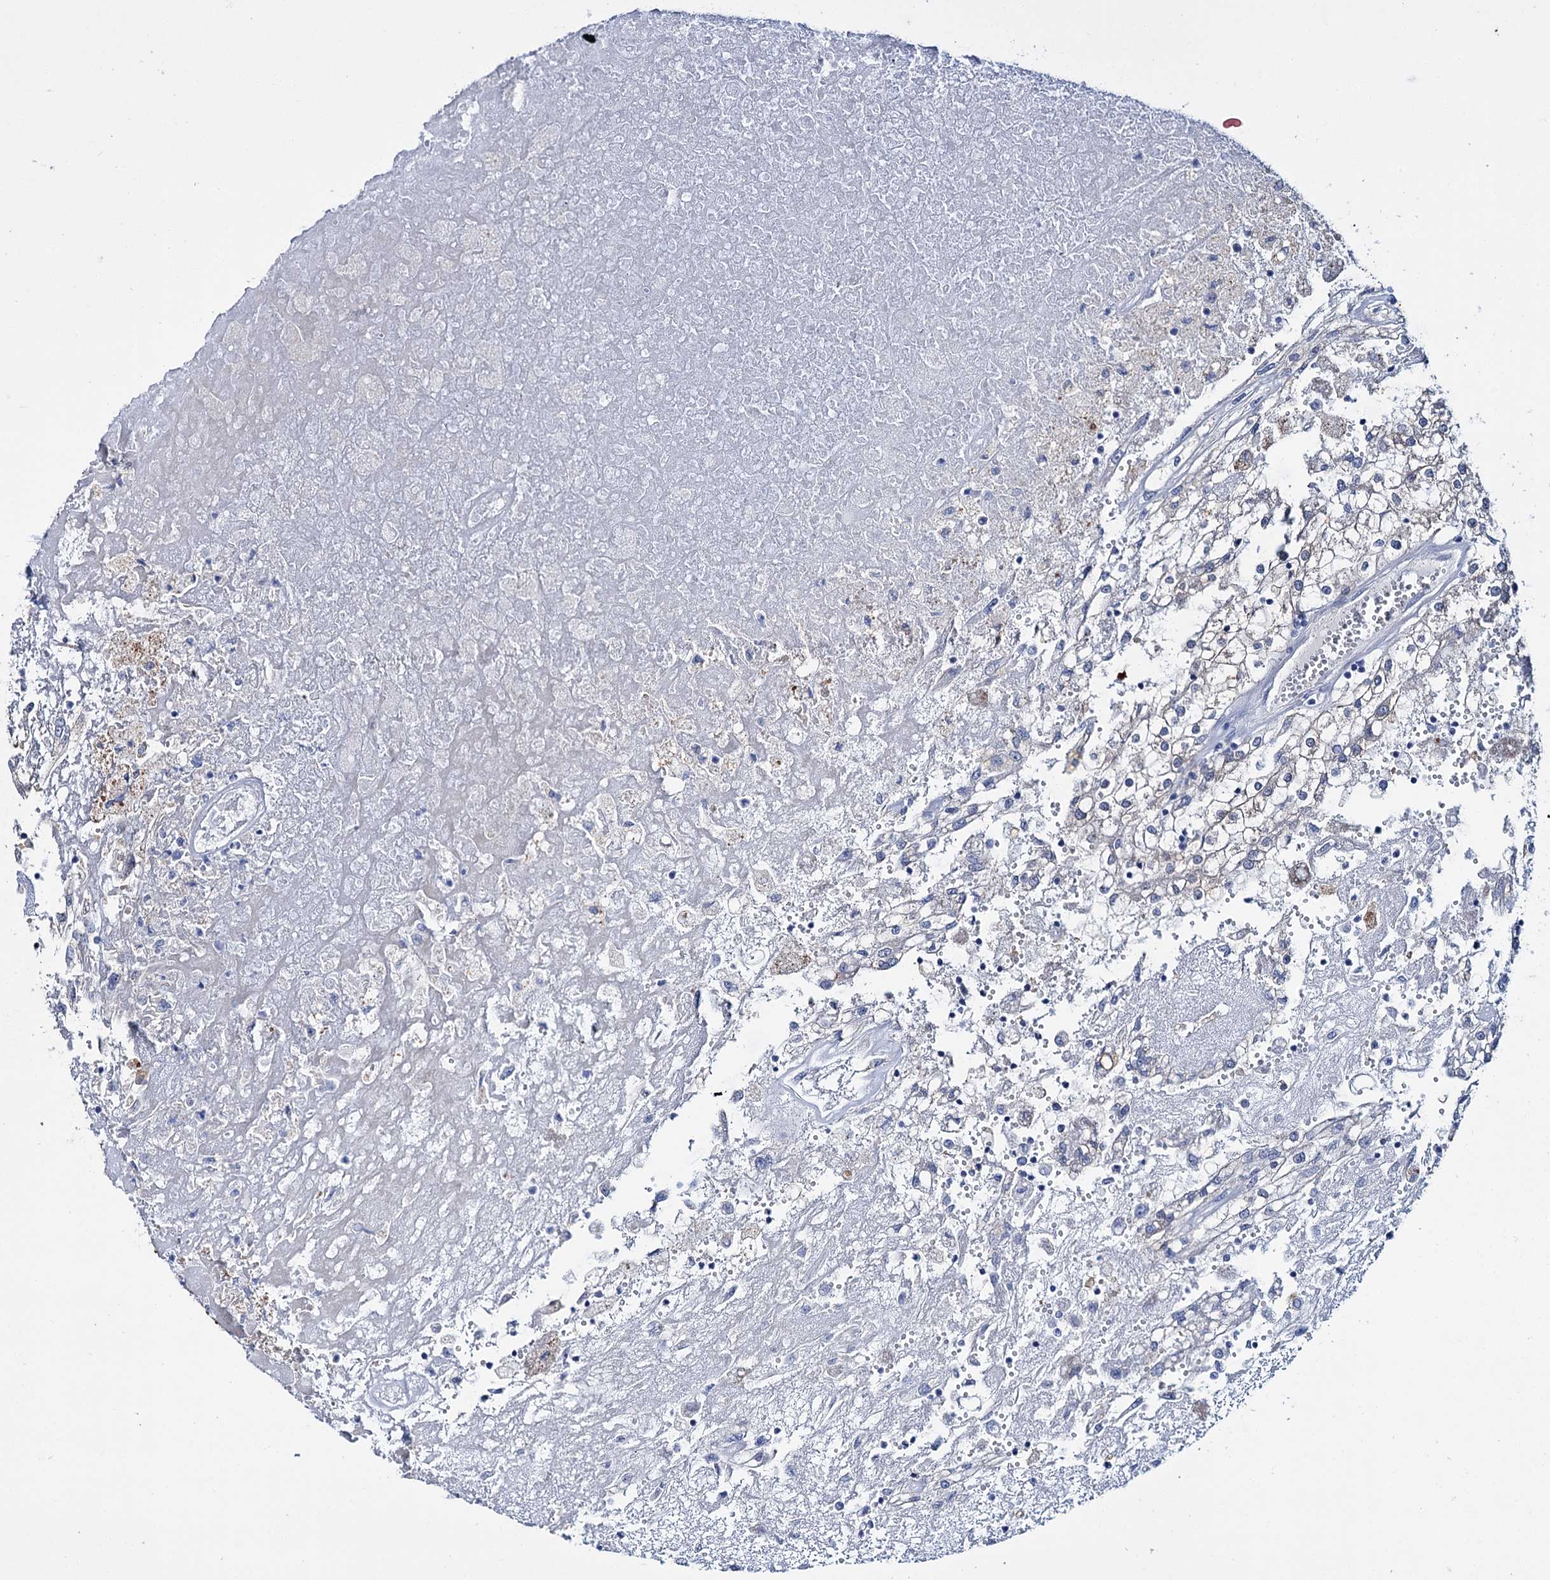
{"staining": {"intensity": "negative", "quantity": "none", "location": "none"}, "tissue": "renal cancer", "cell_type": "Tumor cells", "image_type": "cancer", "snomed": [{"axis": "morphology", "description": "Adenocarcinoma, NOS"}, {"axis": "topography", "description": "Kidney"}], "caption": "Immunohistochemistry micrograph of neoplastic tissue: renal cancer (adenocarcinoma) stained with DAB shows no significant protein expression in tumor cells.", "gene": "LYZL4", "patient": {"sex": "female", "age": 52}}